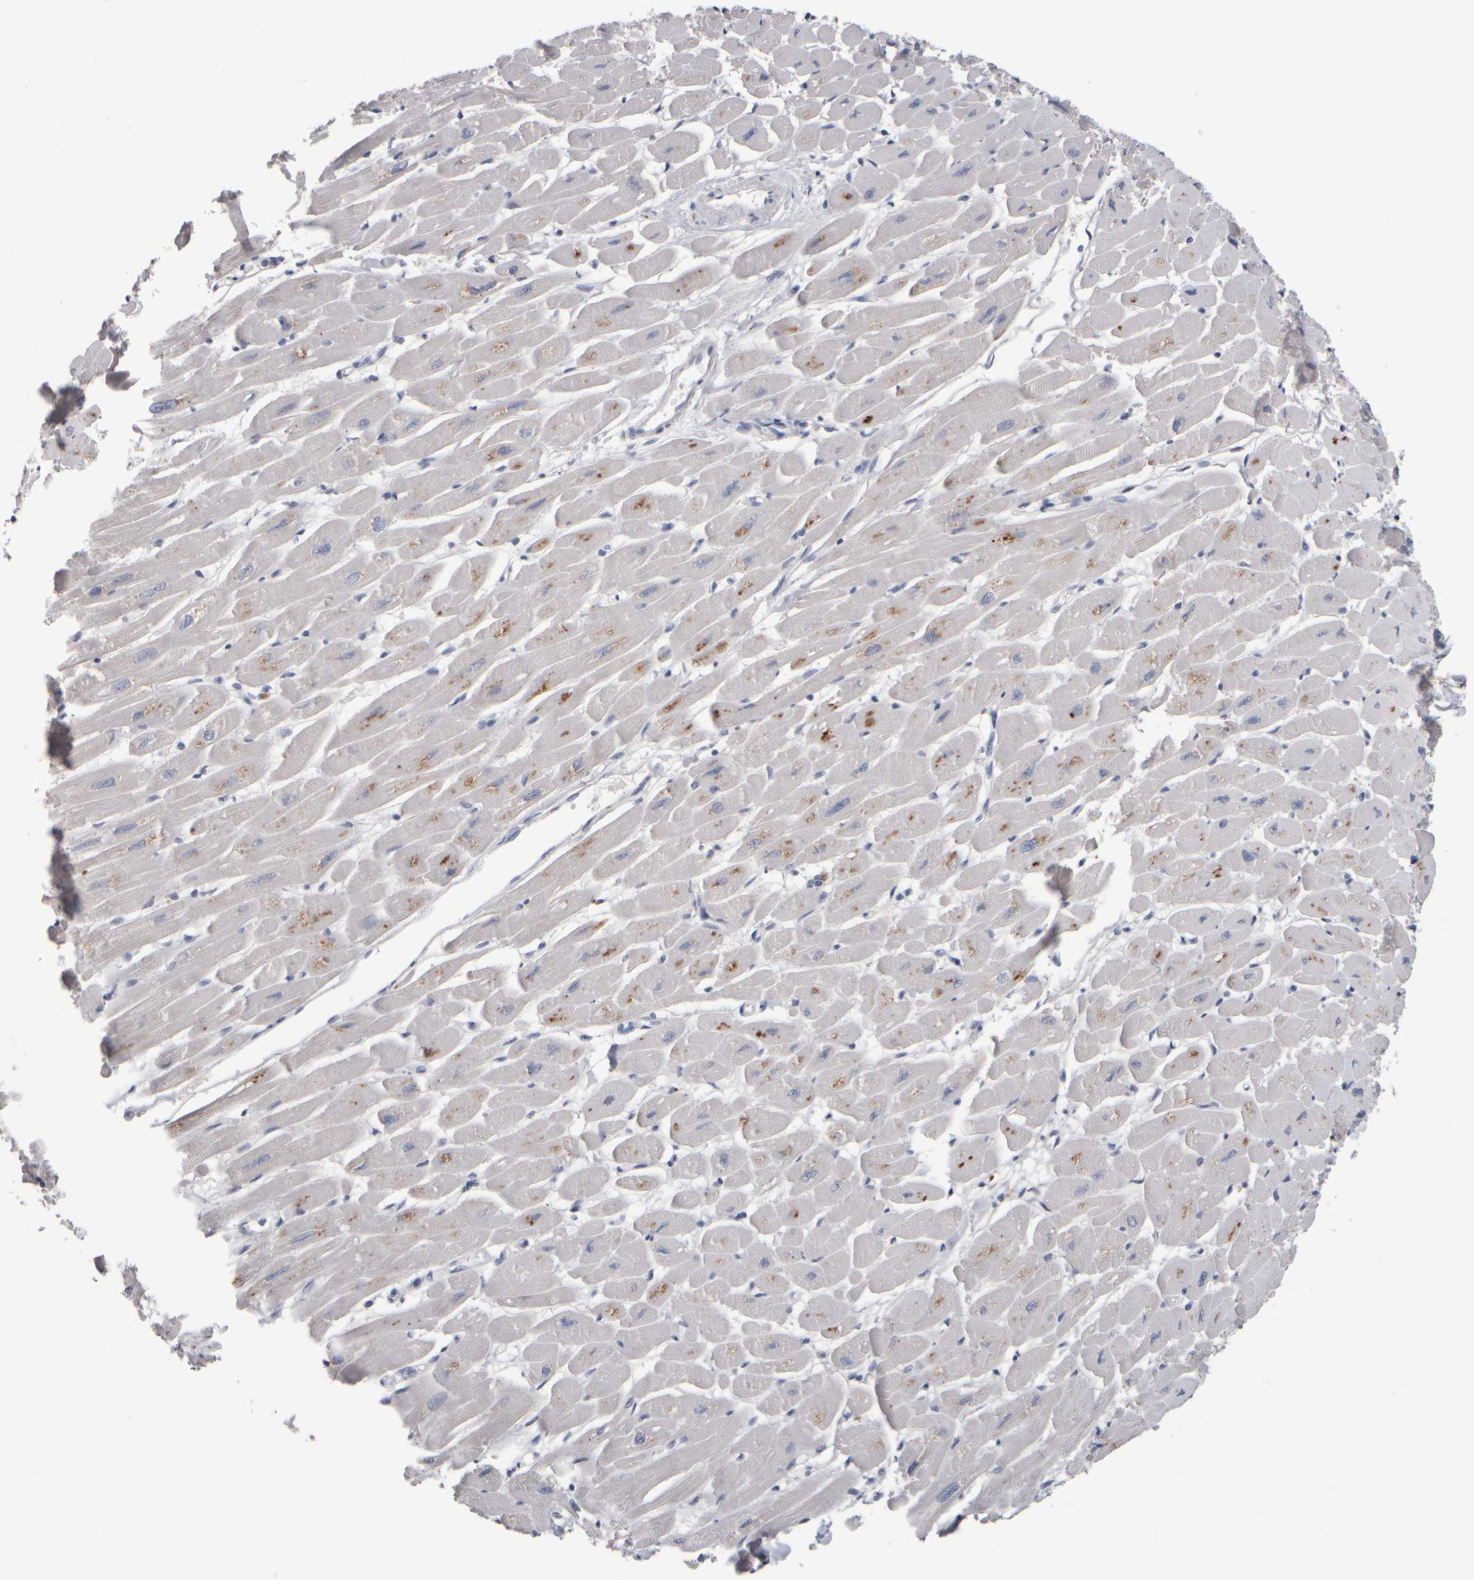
{"staining": {"intensity": "moderate", "quantity": "<25%", "location": "cytoplasmic/membranous"}, "tissue": "heart muscle", "cell_type": "Cardiomyocytes", "image_type": "normal", "snomed": [{"axis": "morphology", "description": "Normal tissue, NOS"}, {"axis": "topography", "description": "Heart"}], "caption": "The immunohistochemical stain highlights moderate cytoplasmic/membranous positivity in cardiomyocytes of unremarkable heart muscle. Nuclei are stained in blue.", "gene": "EPHX2", "patient": {"sex": "female", "age": 54}}